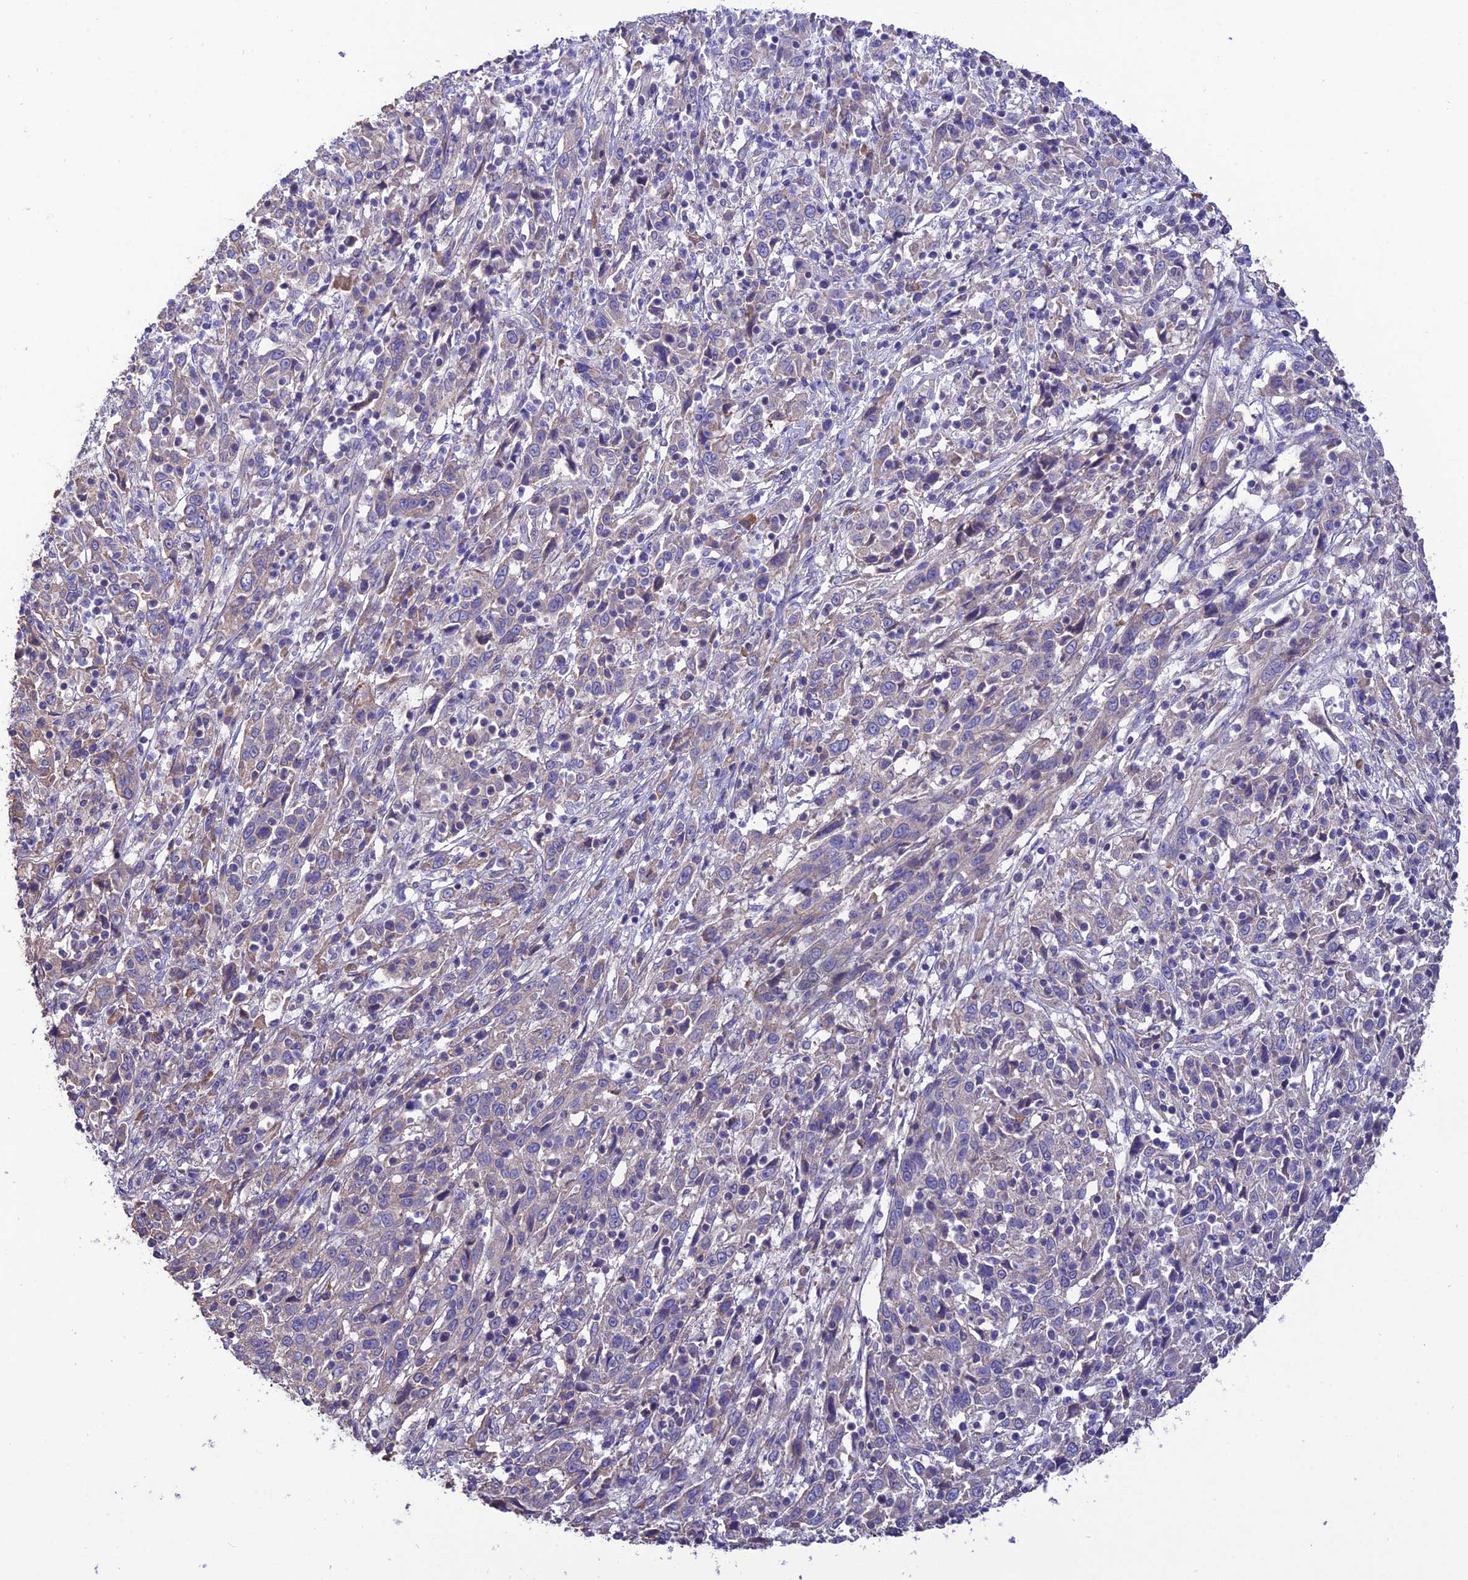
{"staining": {"intensity": "negative", "quantity": "none", "location": "none"}, "tissue": "cervical cancer", "cell_type": "Tumor cells", "image_type": "cancer", "snomed": [{"axis": "morphology", "description": "Squamous cell carcinoma, NOS"}, {"axis": "topography", "description": "Cervix"}], "caption": "A micrograph of human cervical cancer (squamous cell carcinoma) is negative for staining in tumor cells. Nuclei are stained in blue.", "gene": "HOGA1", "patient": {"sex": "female", "age": 46}}